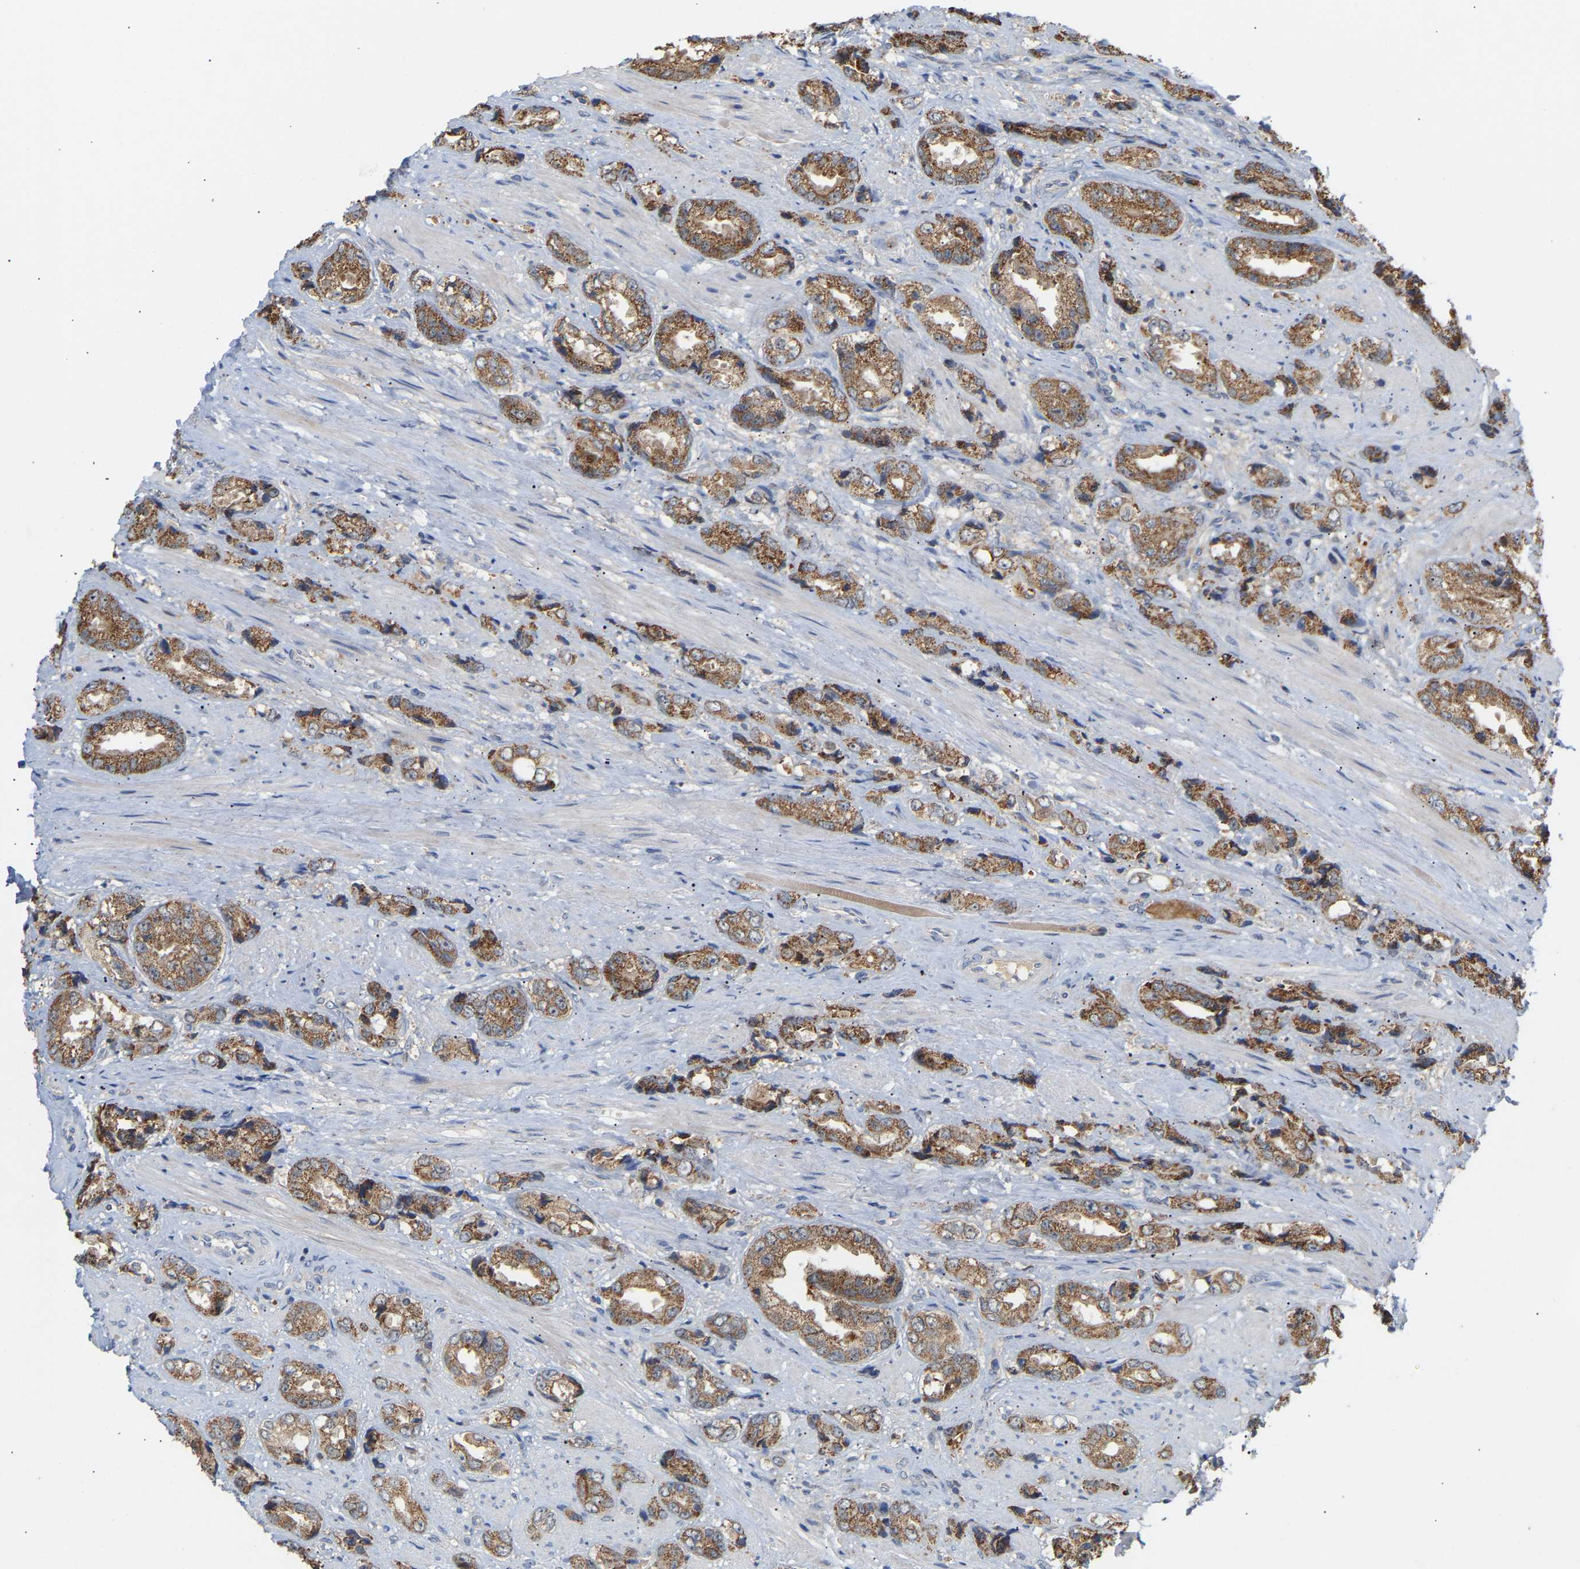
{"staining": {"intensity": "moderate", "quantity": ">75%", "location": "cytoplasmic/membranous"}, "tissue": "prostate cancer", "cell_type": "Tumor cells", "image_type": "cancer", "snomed": [{"axis": "morphology", "description": "Adenocarcinoma, High grade"}, {"axis": "topography", "description": "Prostate"}], "caption": "High-grade adenocarcinoma (prostate) stained with a protein marker reveals moderate staining in tumor cells.", "gene": "TPMT", "patient": {"sex": "male", "age": 61}}